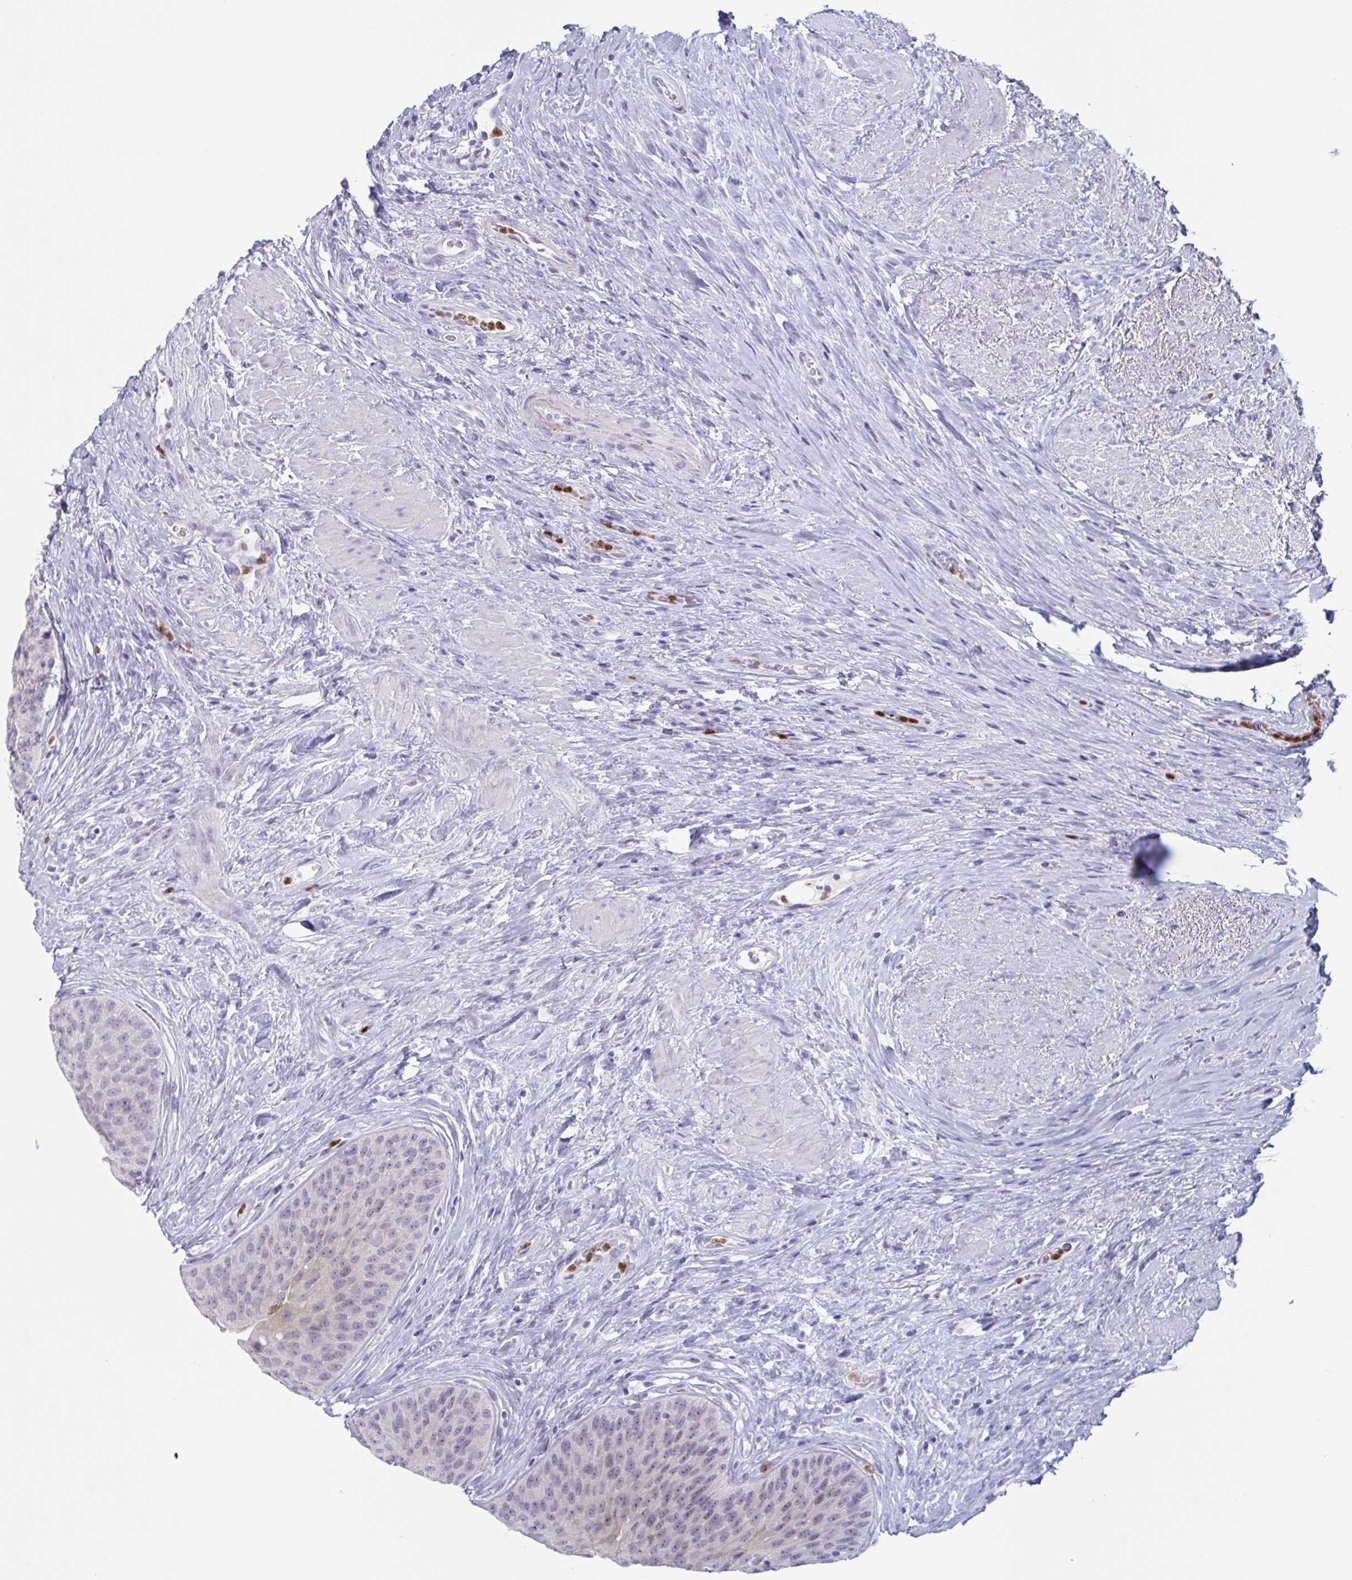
{"staining": {"intensity": "moderate", "quantity": "<25%", "location": "cytoplasmic/membranous"}, "tissue": "urinary bladder", "cell_type": "Urothelial cells", "image_type": "normal", "snomed": [{"axis": "morphology", "description": "Normal tissue, NOS"}, {"axis": "topography", "description": "Urinary bladder"}], "caption": "High-magnification brightfield microscopy of benign urinary bladder stained with DAB (brown) and counterstained with hematoxylin (blue). urothelial cells exhibit moderate cytoplasmic/membranous staining is seen in approximately<25% of cells. (DAB IHC with brightfield microscopy, high magnification).", "gene": "CYP4F11", "patient": {"sex": "female", "age": 56}}